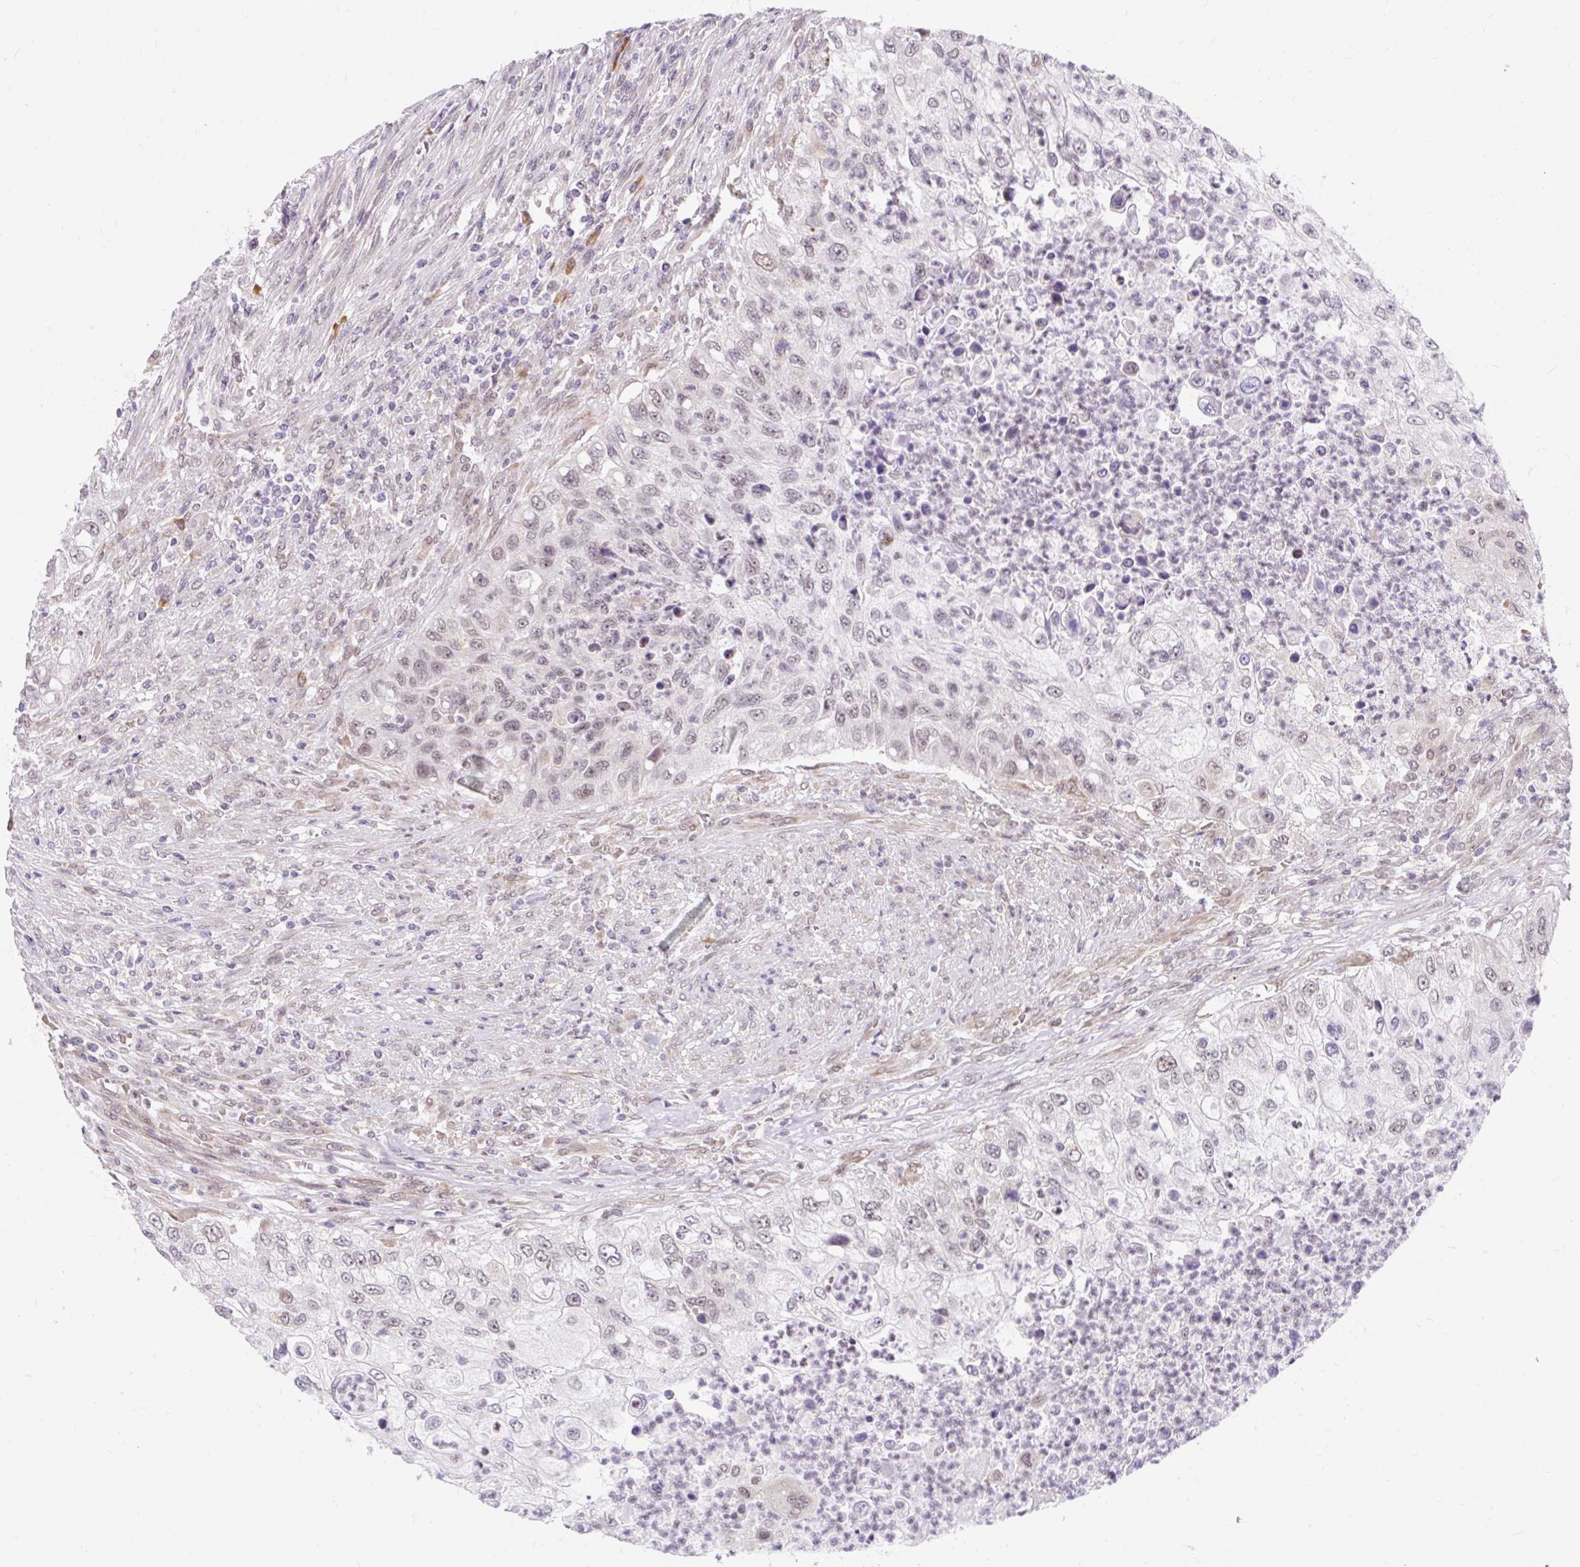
{"staining": {"intensity": "negative", "quantity": "none", "location": "none"}, "tissue": "urothelial cancer", "cell_type": "Tumor cells", "image_type": "cancer", "snomed": [{"axis": "morphology", "description": "Urothelial carcinoma, High grade"}, {"axis": "topography", "description": "Urinary bladder"}], "caption": "This photomicrograph is of urothelial cancer stained with immunohistochemistry (IHC) to label a protein in brown with the nuclei are counter-stained blue. There is no positivity in tumor cells.", "gene": "SRSF10", "patient": {"sex": "female", "age": 60}}